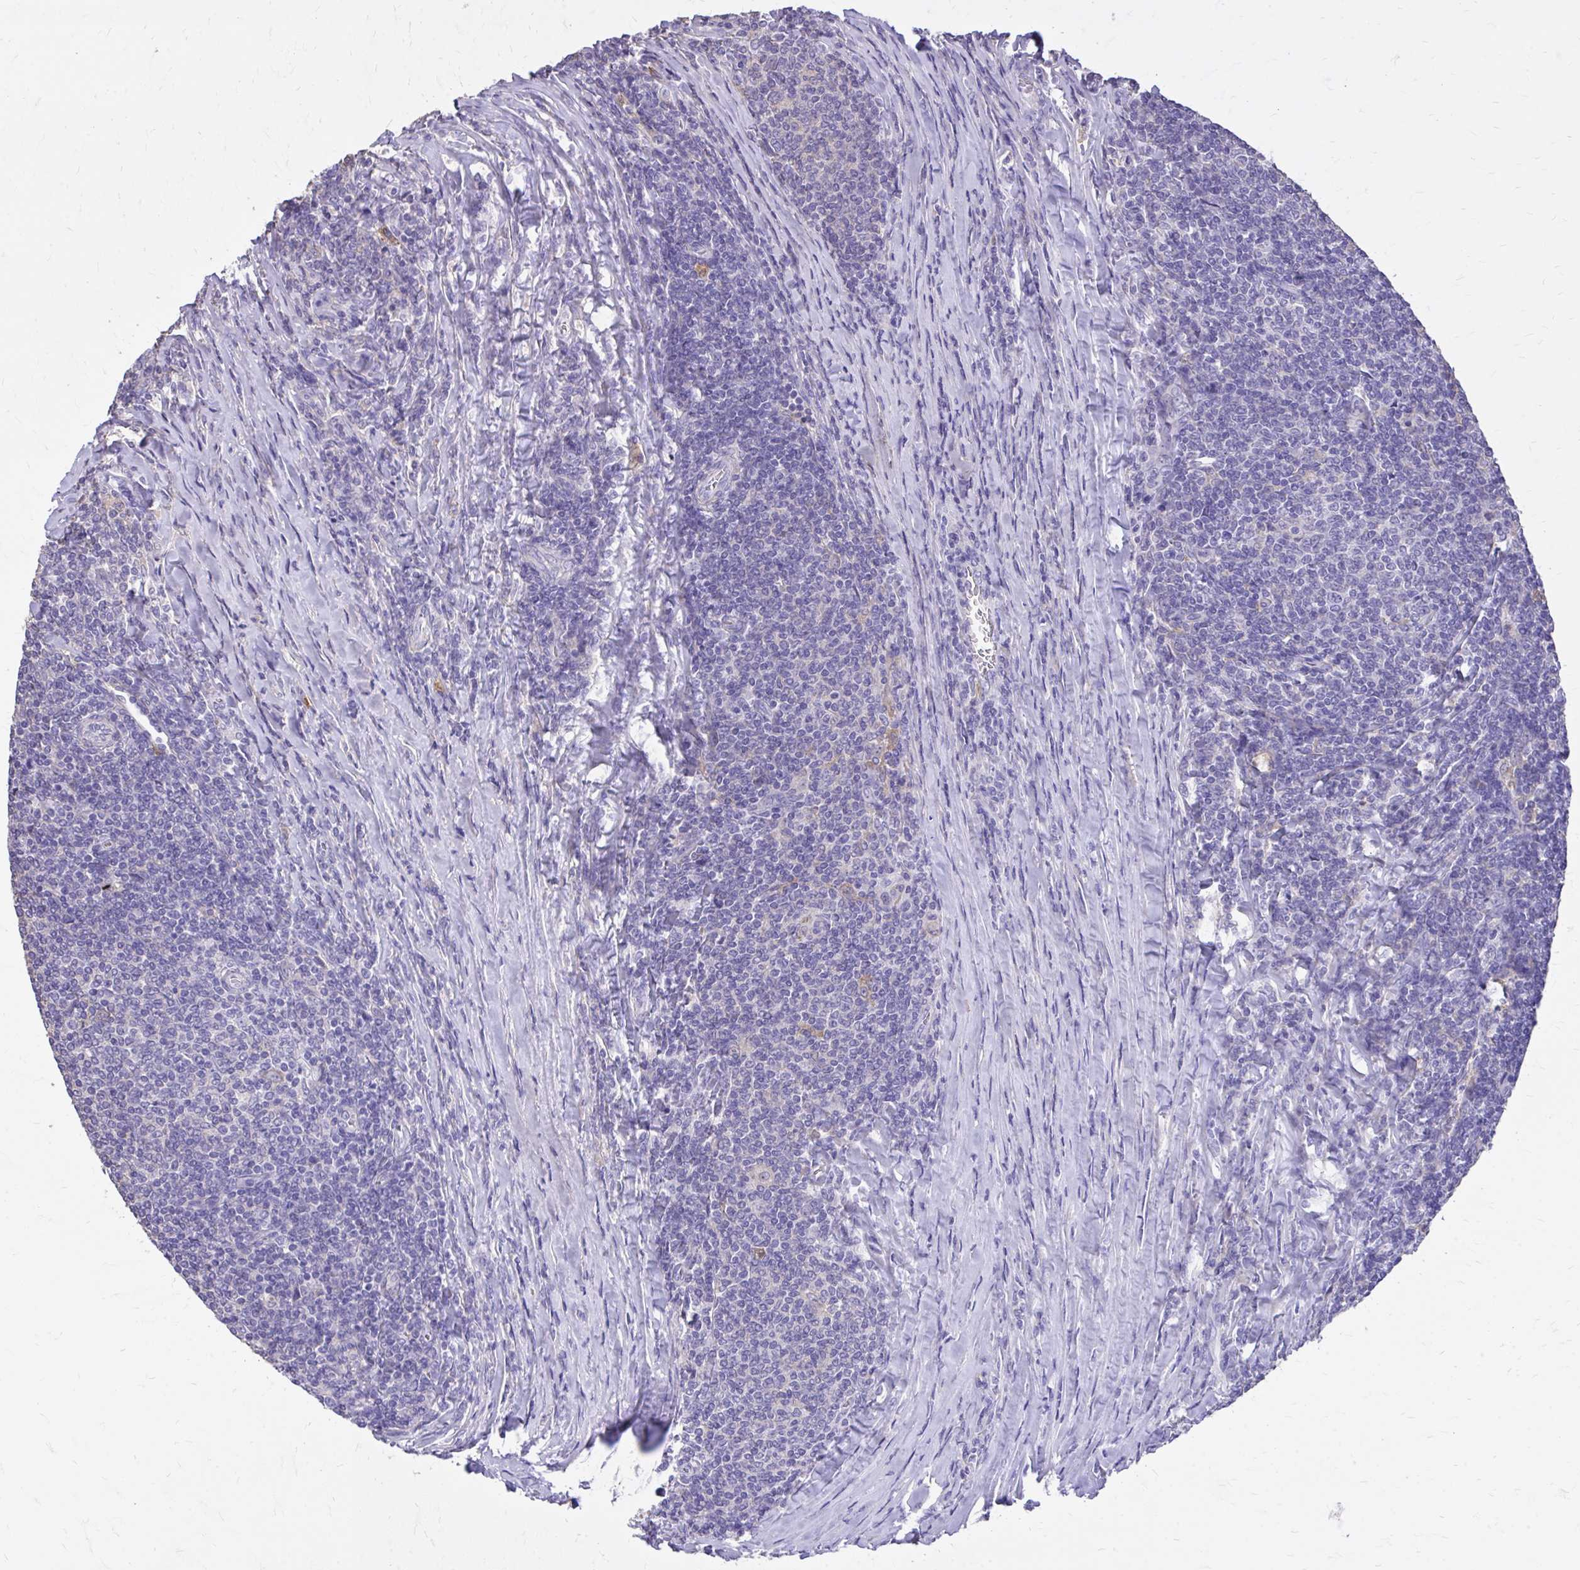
{"staining": {"intensity": "negative", "quantity": "none", "location": "none"}, "tissue": "lymphoma", "cell_type": "Tumor cells", "image_type": "cancer", "snomed": [{"axis": "morphology", "description": "Malignant lymphoma, non-Hodgkin's type, Low grade"}, {"axis": "topography", "description": "Lymph node"}], "caption": "A photomicrograph of human lymphoma is negative for staining in tumor cells.", "gene": "EPB41L1", "patient": {"sex": "male", "age": 52}}